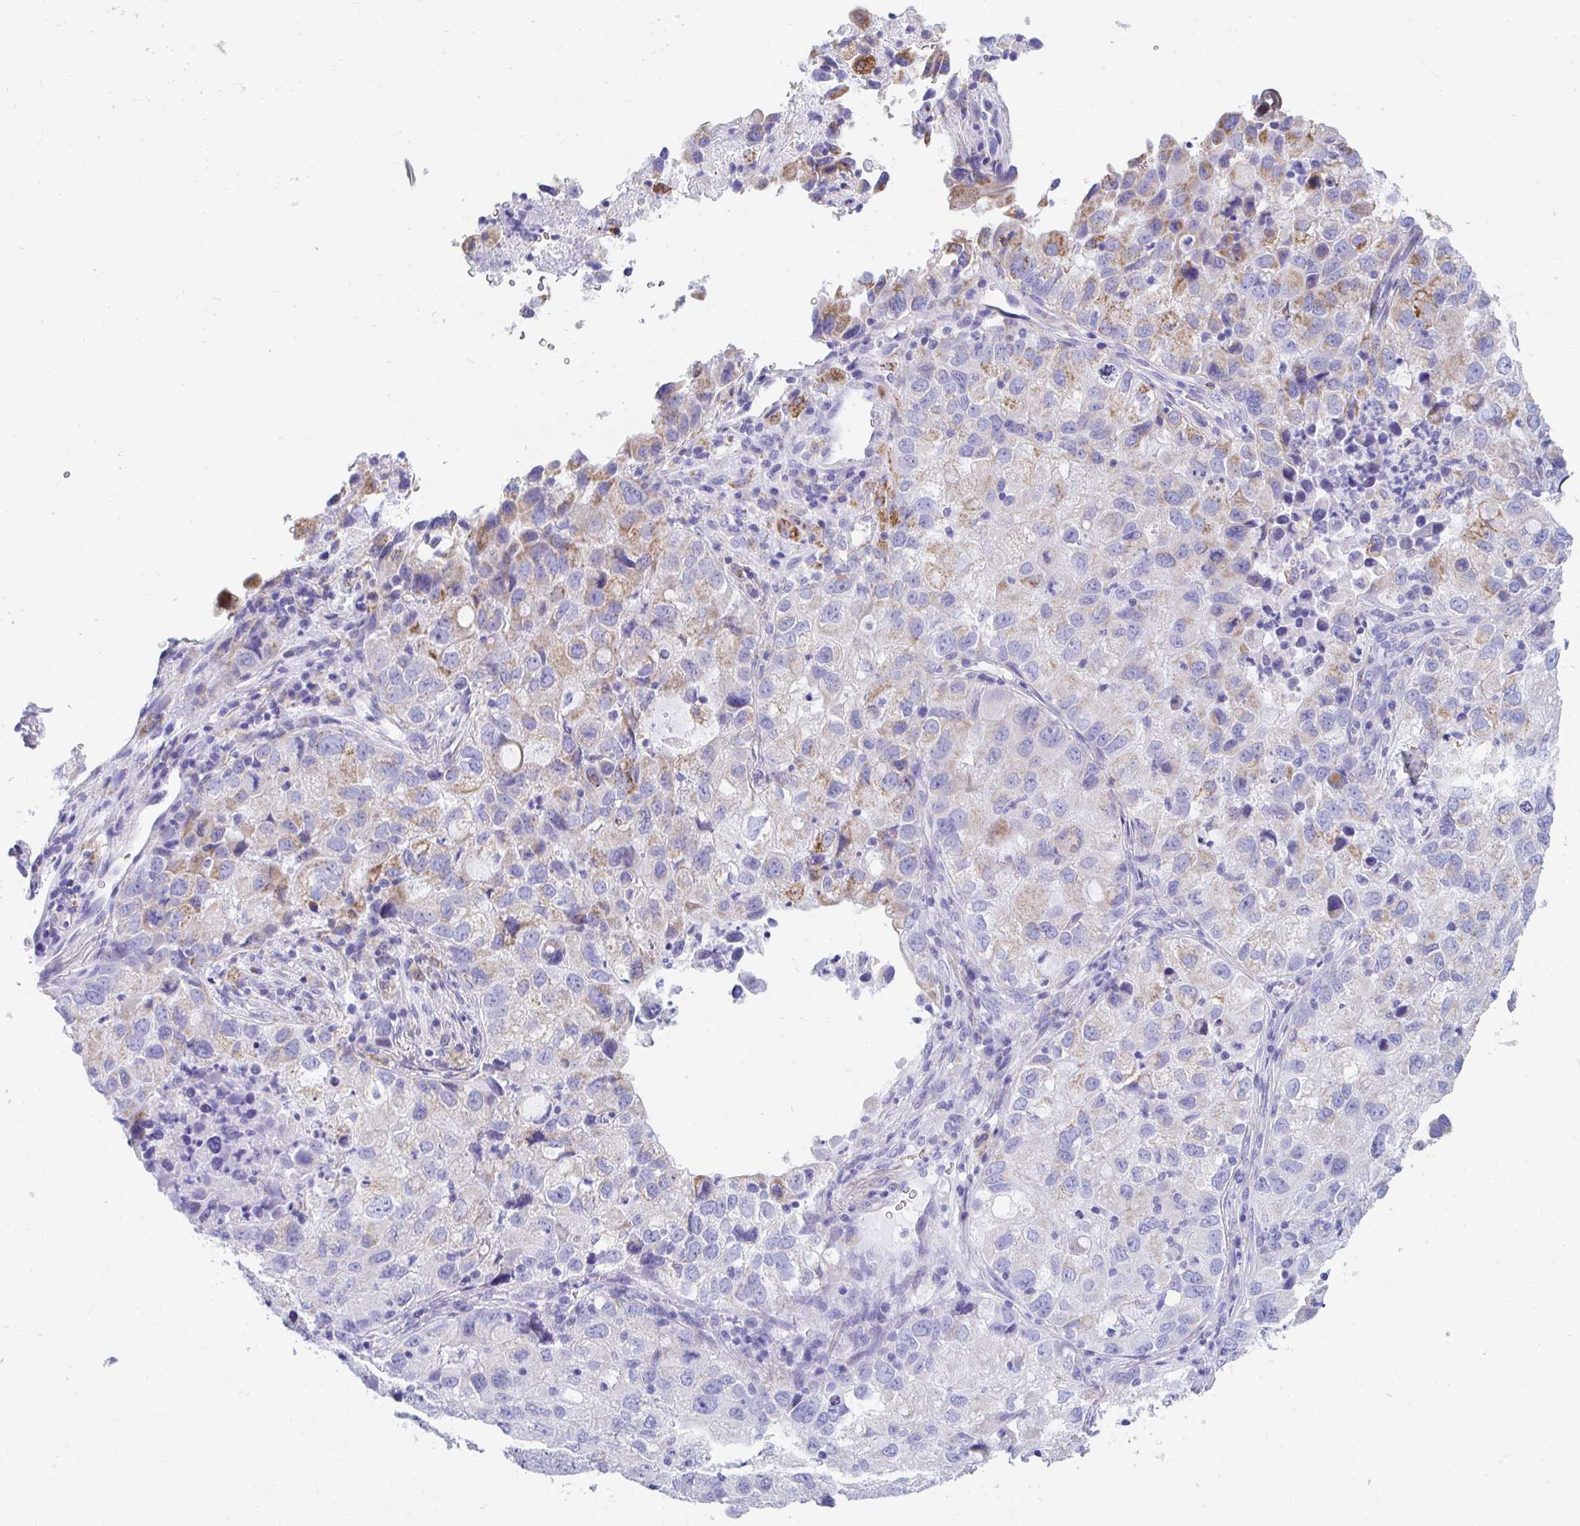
{"staining": {"intensity": "weak", "quantity": "<25%", "location": "cytoplasmic/membranous"}, "tissue": "lung cancer", "cell_type": "Tumor cells", "image_type": "cancer", "snomed": [{"axis": "morphology", "description": "Normal morphology"}, {"axis": "morphology", "description": "Adenocarcinoma, NOS"}, {"axis": "topography", "description": "Lymph node"}, {"axis": "topography", "description": "Lung"}], "caption": "Tumor cells show no significant protein staining in lung cancer (adenocarcinoma).", "gene": "PC", "patient": {"sex": "female", "age": 51}}